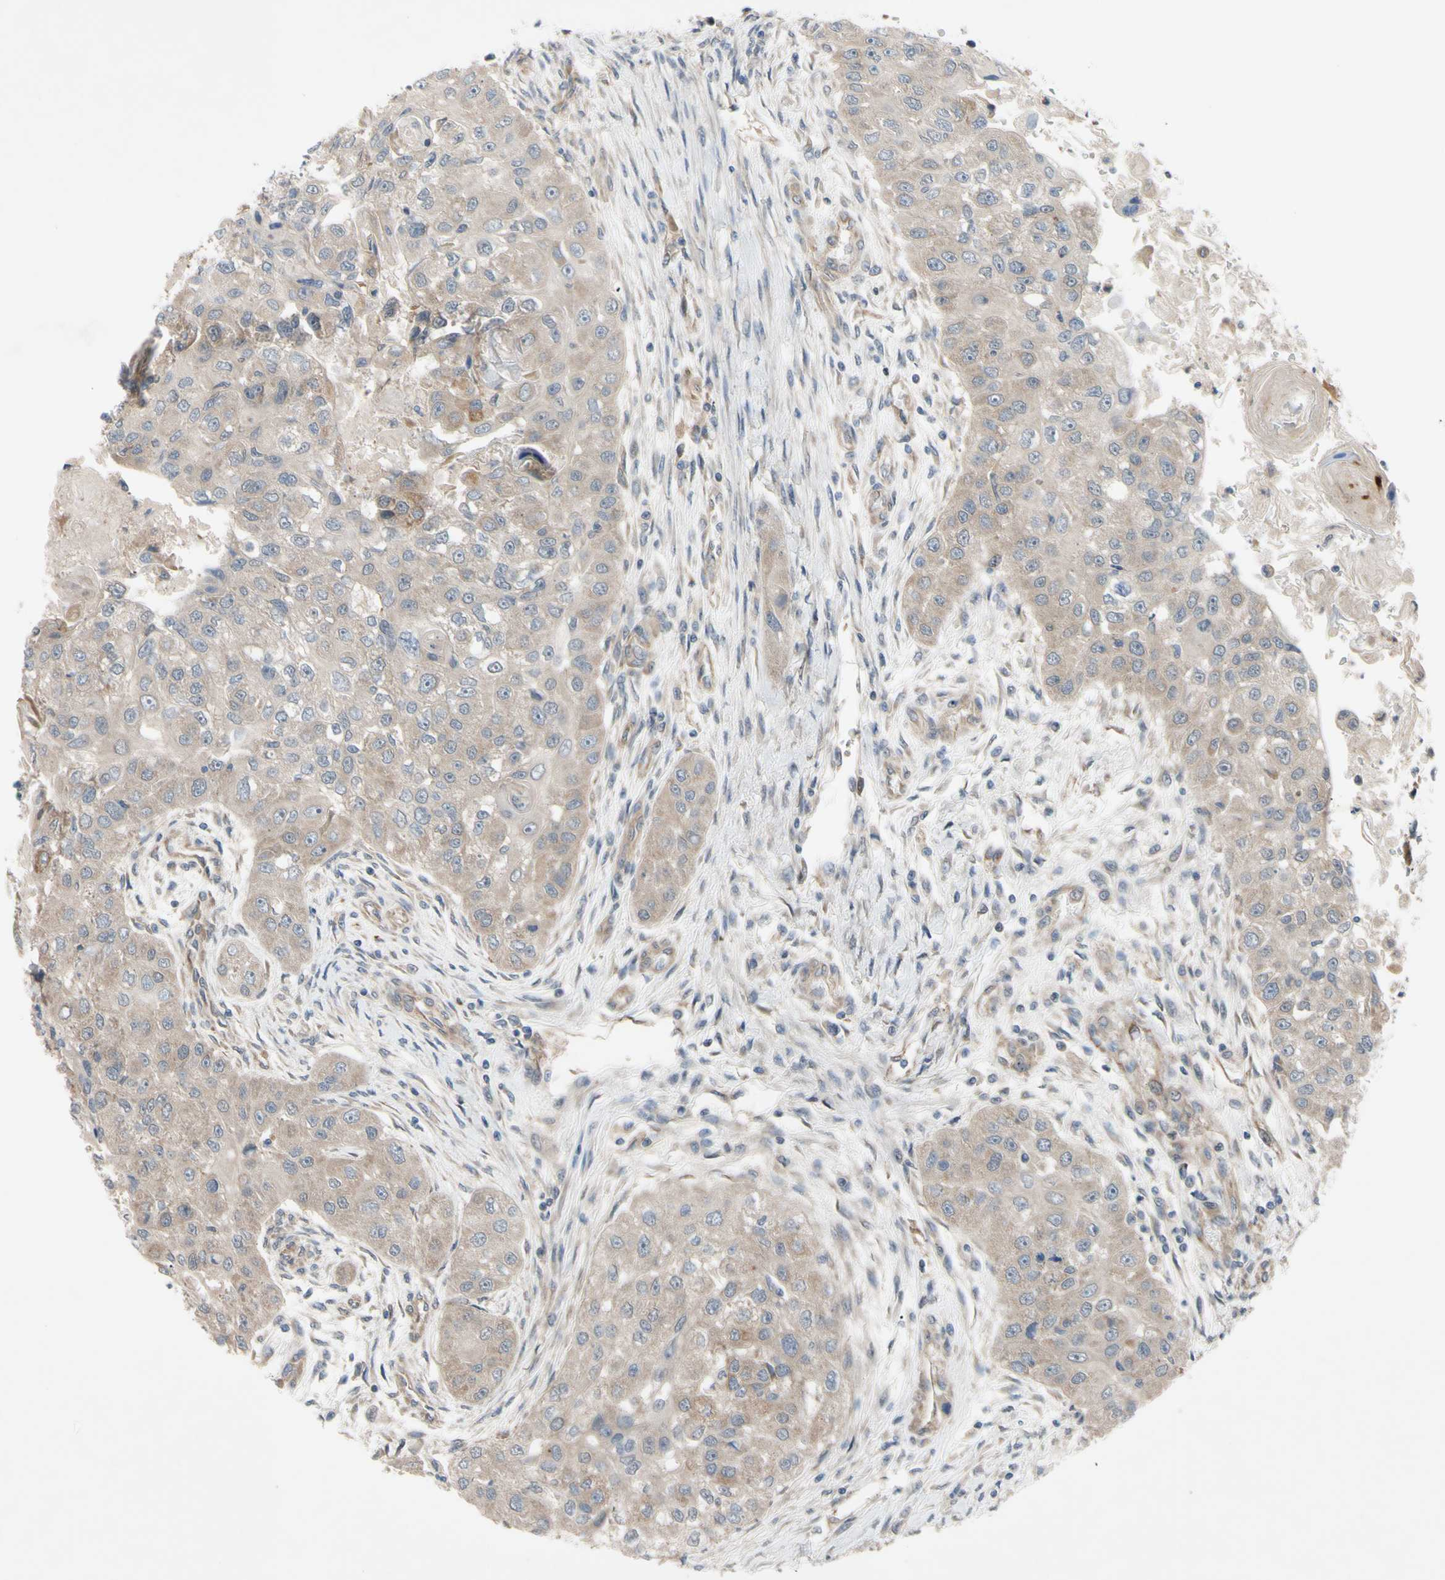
{"staining": {"intensity": "weak", "quantity": ">75%", "location": "cytoplasmic/membranous"}, "tissue": "head and neck cancer", "cell_type": "Tumor cells", "image_type": "cancer", "snomed": [{"axis": "morphology", "description": "Normal tissue, NOS"}, {"axis": "morphology", "description": "Squamous cell carcinoma, NOS"}, {"axis": "topography", "description": "Skeletal muscle"}, {"axis": "topography", "description": "Head-Neck"}], "caption": "Head and neck squamous cell carcinoma was stained to show a protein in brown. There is low levels of weak cytoplasmic/membranous expression in about >75% of tumor cells.", "gene": "SVIL", "patient": {"sex": "male", "age": 51}}